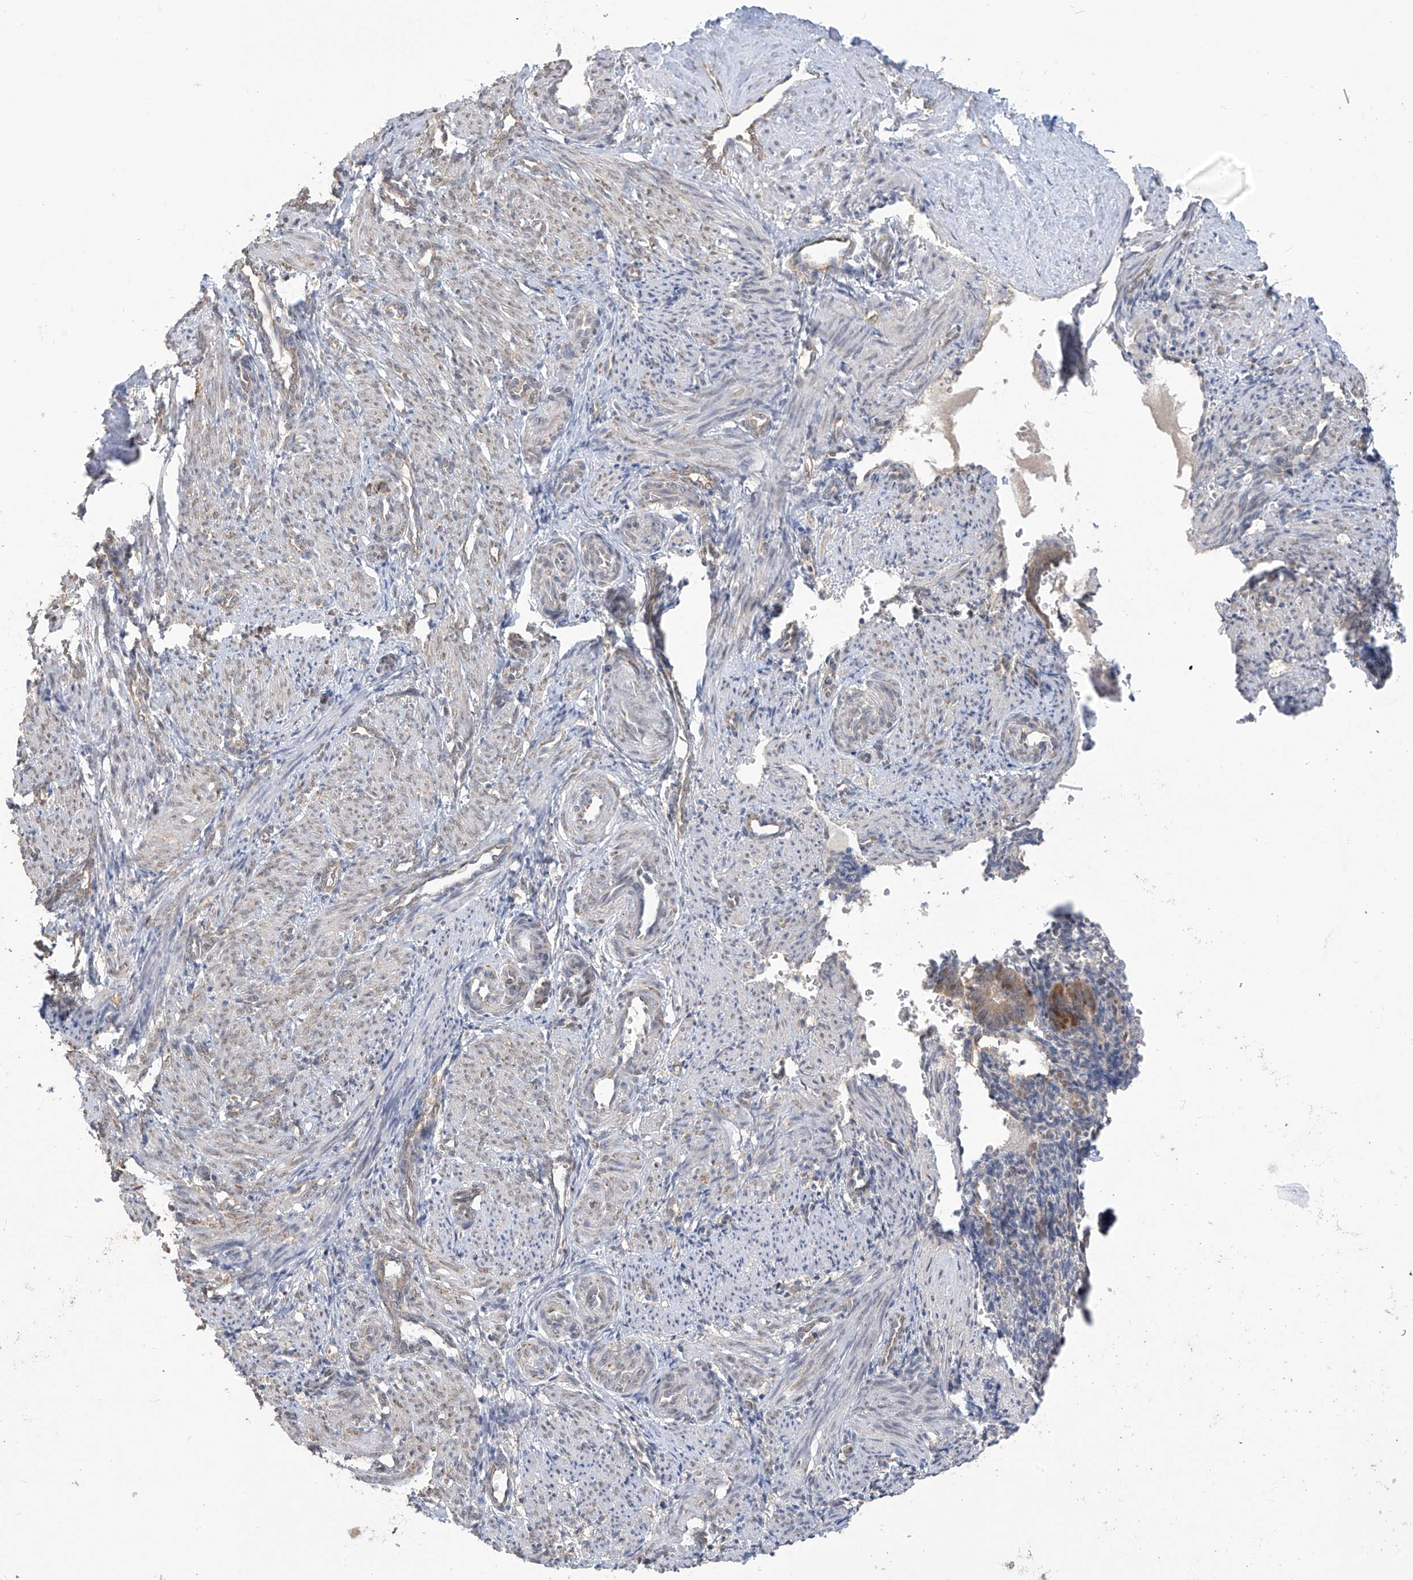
{"staining": {"intensity": "weak", "quantity": "25%-75%", "location": "nuclear"}, "tissue": "smooth muscle", "cell_type": "Smooth muscle cells", "image_type": "normal", "snomed": [{"axis": "morphology", "description": "Normal tissue, NOS"}, {"axis": "topography", "description": "Endometrium"}], "caption": "Smooth muscle cells show low levels of weak nuclear positivity in approximately 25%-75% of cells in unremarkable human smooth muscle. (IHC, brightfield microscopy, high magnification).", "gene": "KIAA1522", "patient": {"sex": "female", "age": 33}}